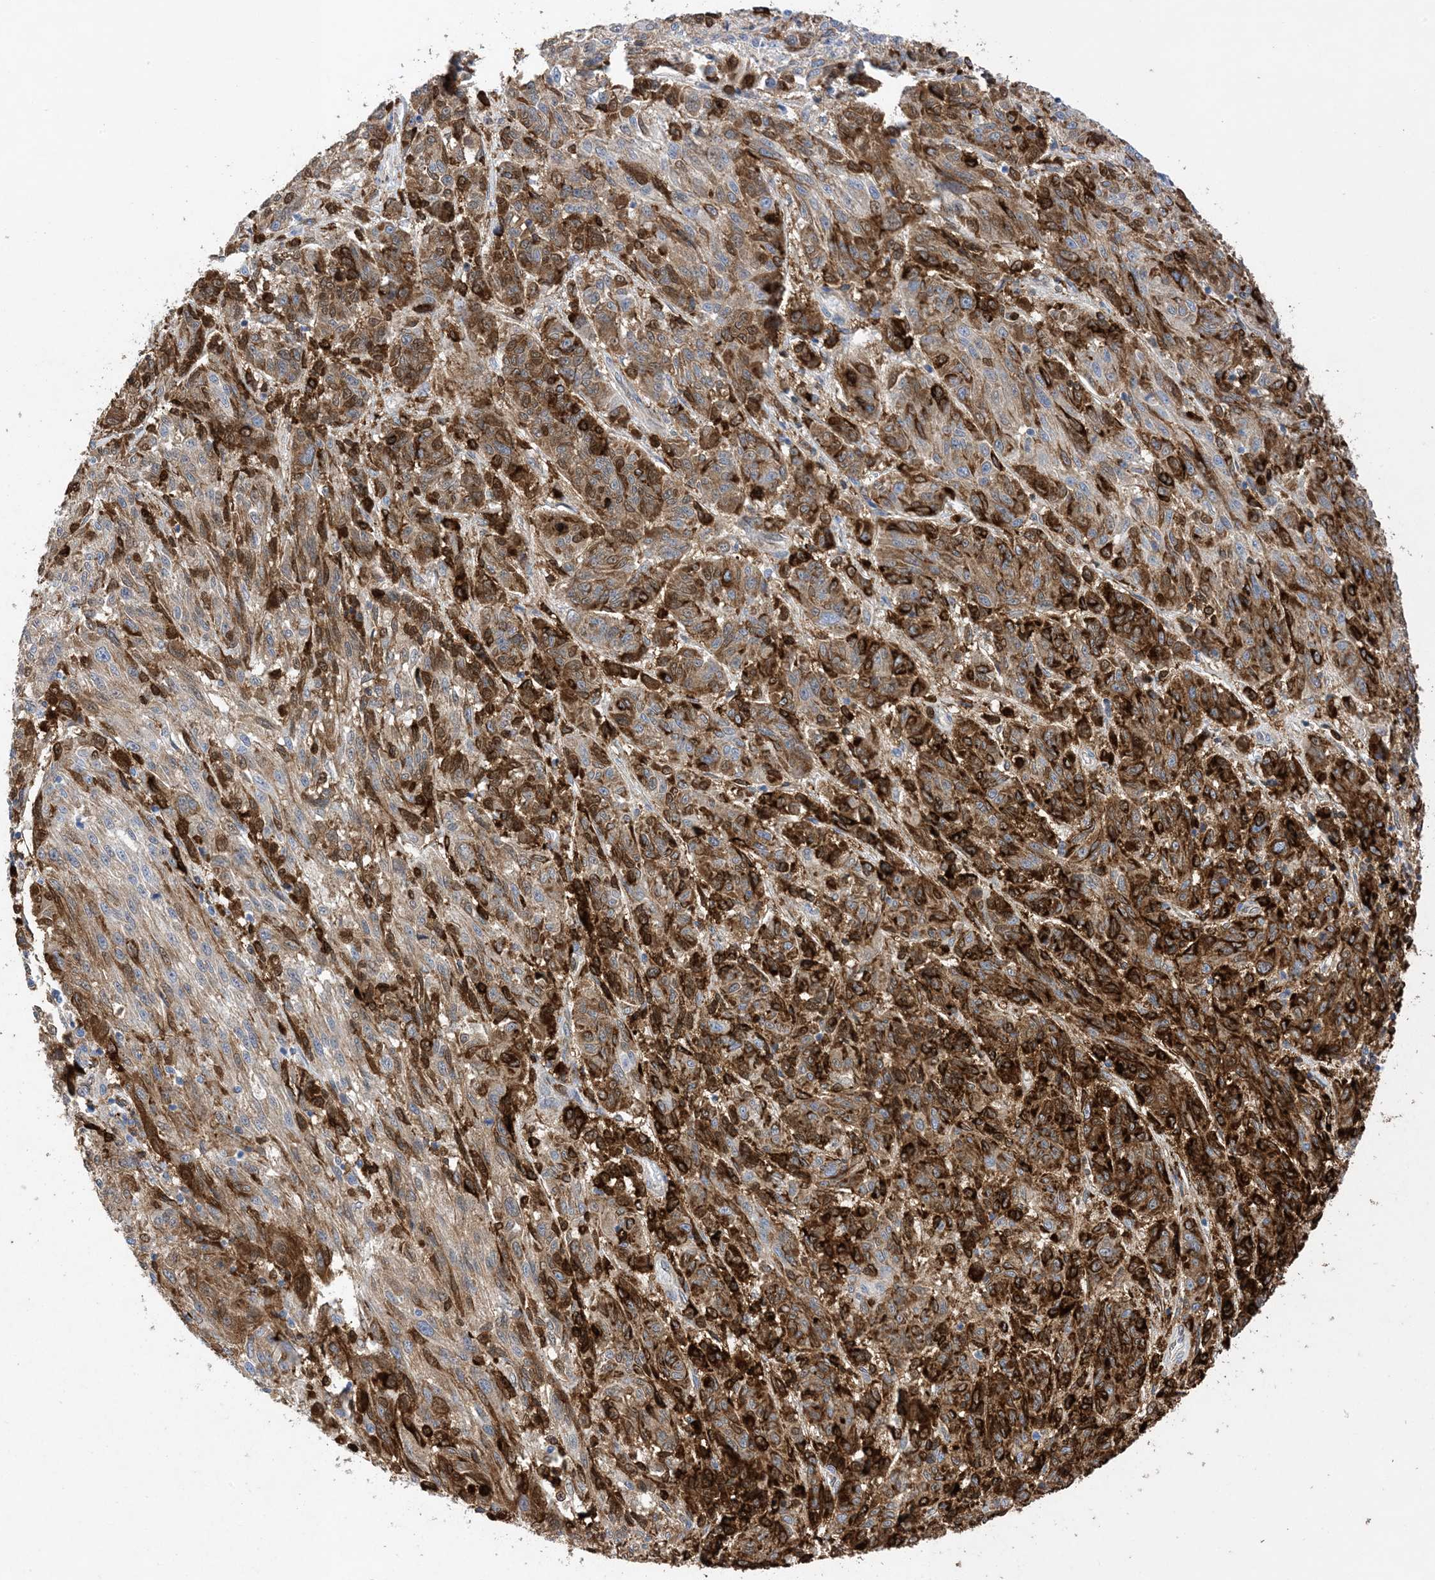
{"staining": {"intensity": "strong", "quantity": ">75%", "location": "cytoplasmic/membranous"}, "tissue": "melanoma", "cell_type": "Tumor cells", "image_type": "cancer", "snomed": [{"axis": "morphology", "description": "Malignant melanoma, NOS"}, {"axis": "topography", "description": "Skin"}], "caption": "Immunohistochemical staining of melanoma shows strong cytoplasmic/membranous protein expression in approximately >75% of tumor cells.", "gene": "ANXA1", "patient": {"sex": "male", "age": 53}}